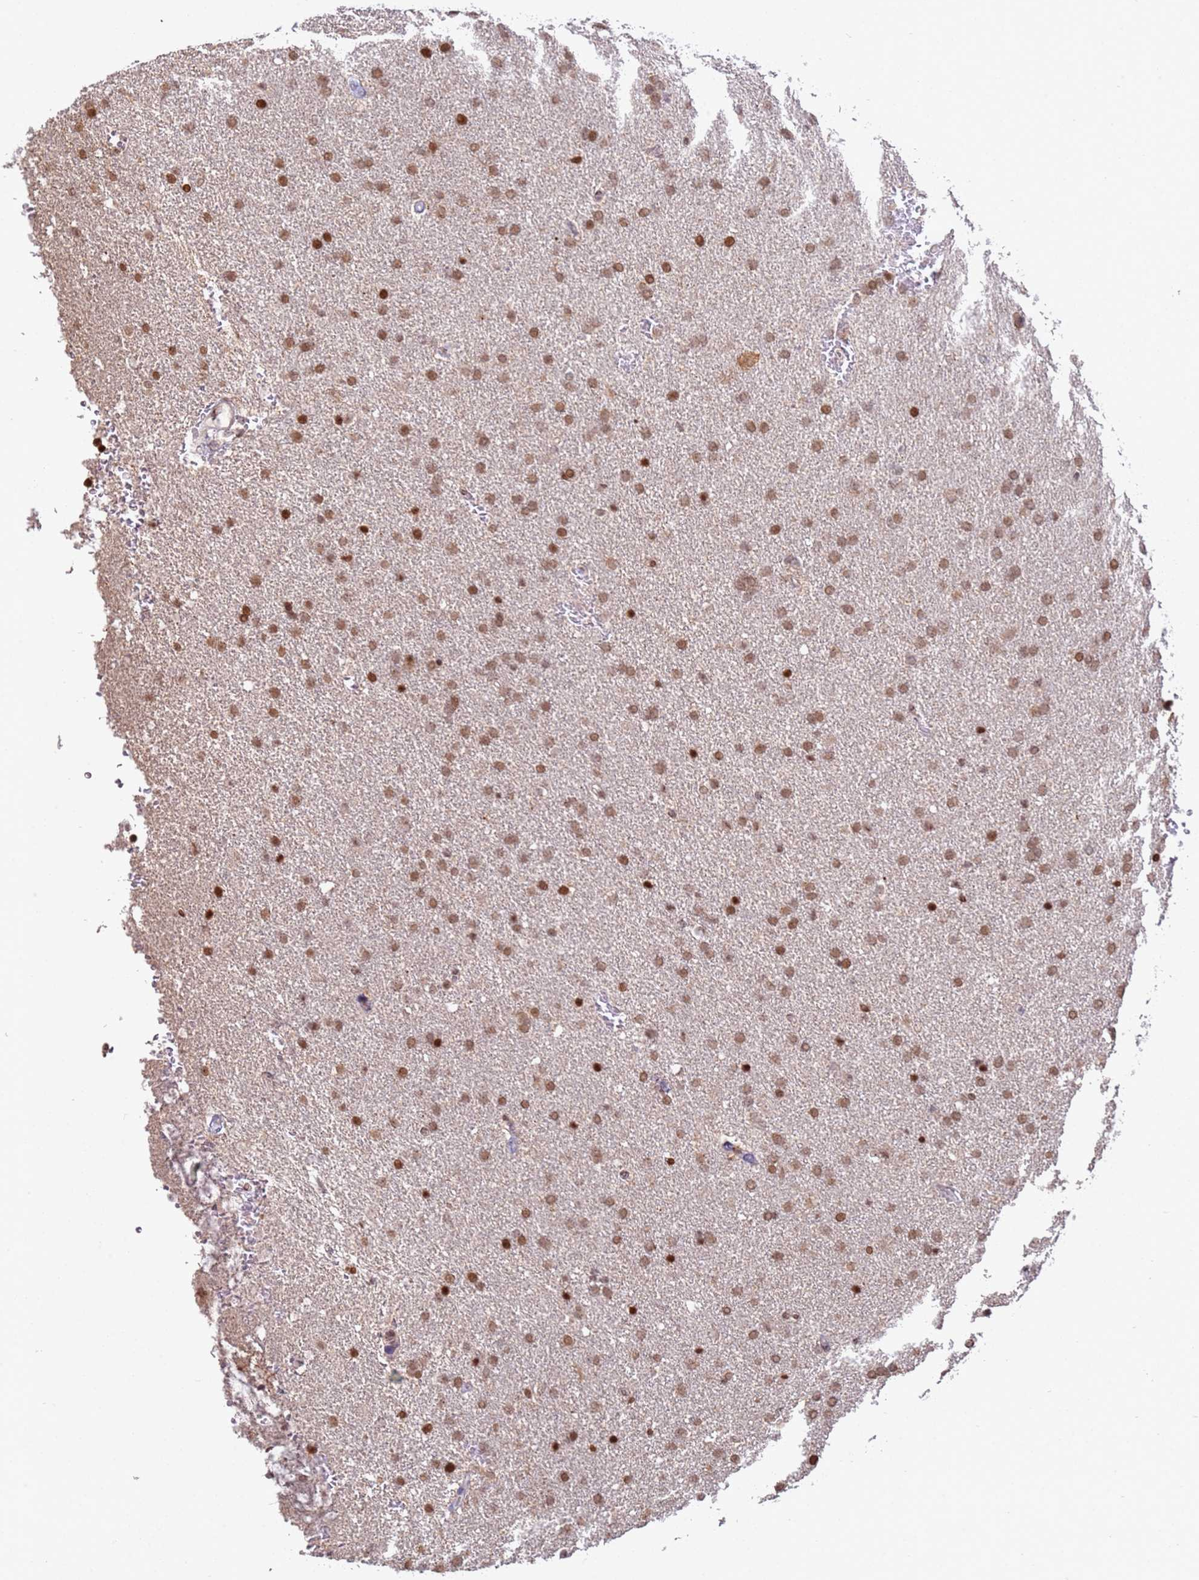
{"staining": {"intensity": "moderate", "quantity": ">75%", "location": "nuclear"}, "tissue": "glioma", "cell_type": "Tumor cells", "image_type": "cancer", "snomed": [{"axis": "morphology", "description": "Glioma, malignant, High grade"}, {"axis": "topography", "description": "Brain"}], "caption": "This histopathology image shows IHC staining of human malignant glioma (high-grade), with medium moderate nuclear expression in about >75% of tumor cells.", "gene": "SCAF1", "patient": {"sex": "male", "age": 72}}